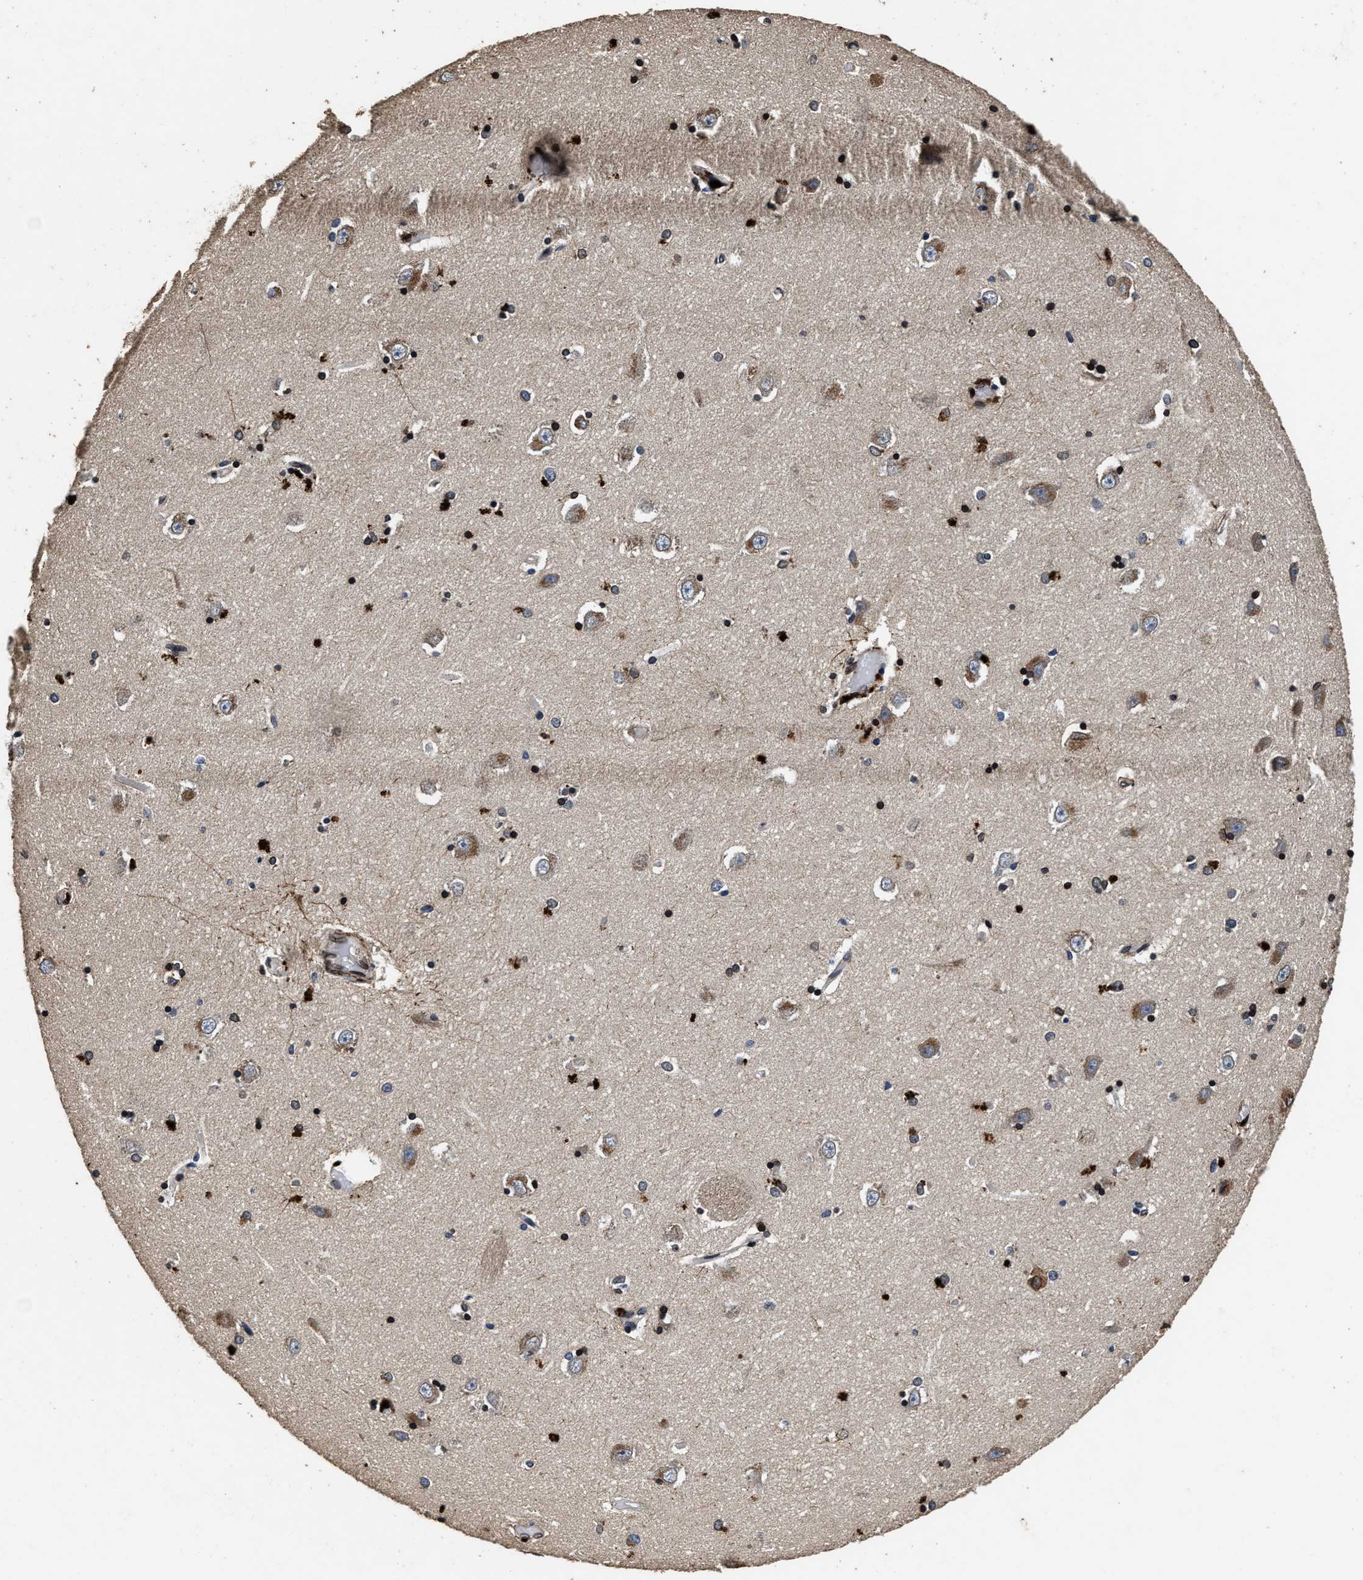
{"staining": {"intensity": "strong", "quantity": "25%-75%", "location": "cytoplasmic/membranous,nuclear"}, "tissue": "hippocampus", "cell_type": "Glial cells", "image_type": "normal", "snomed": [{"axis": "morphology", "description": "Normal tissue, NOS"}, {"axis": "topography", "description": "Hippocampus"}], "caption": "A brown stain labels strong cytoplasmic/membranous,nuclear staining of a protein in glial cells of normal hippocampus.", "gene": "ACCS", "patient": {"sex": "male", "age": 45}}